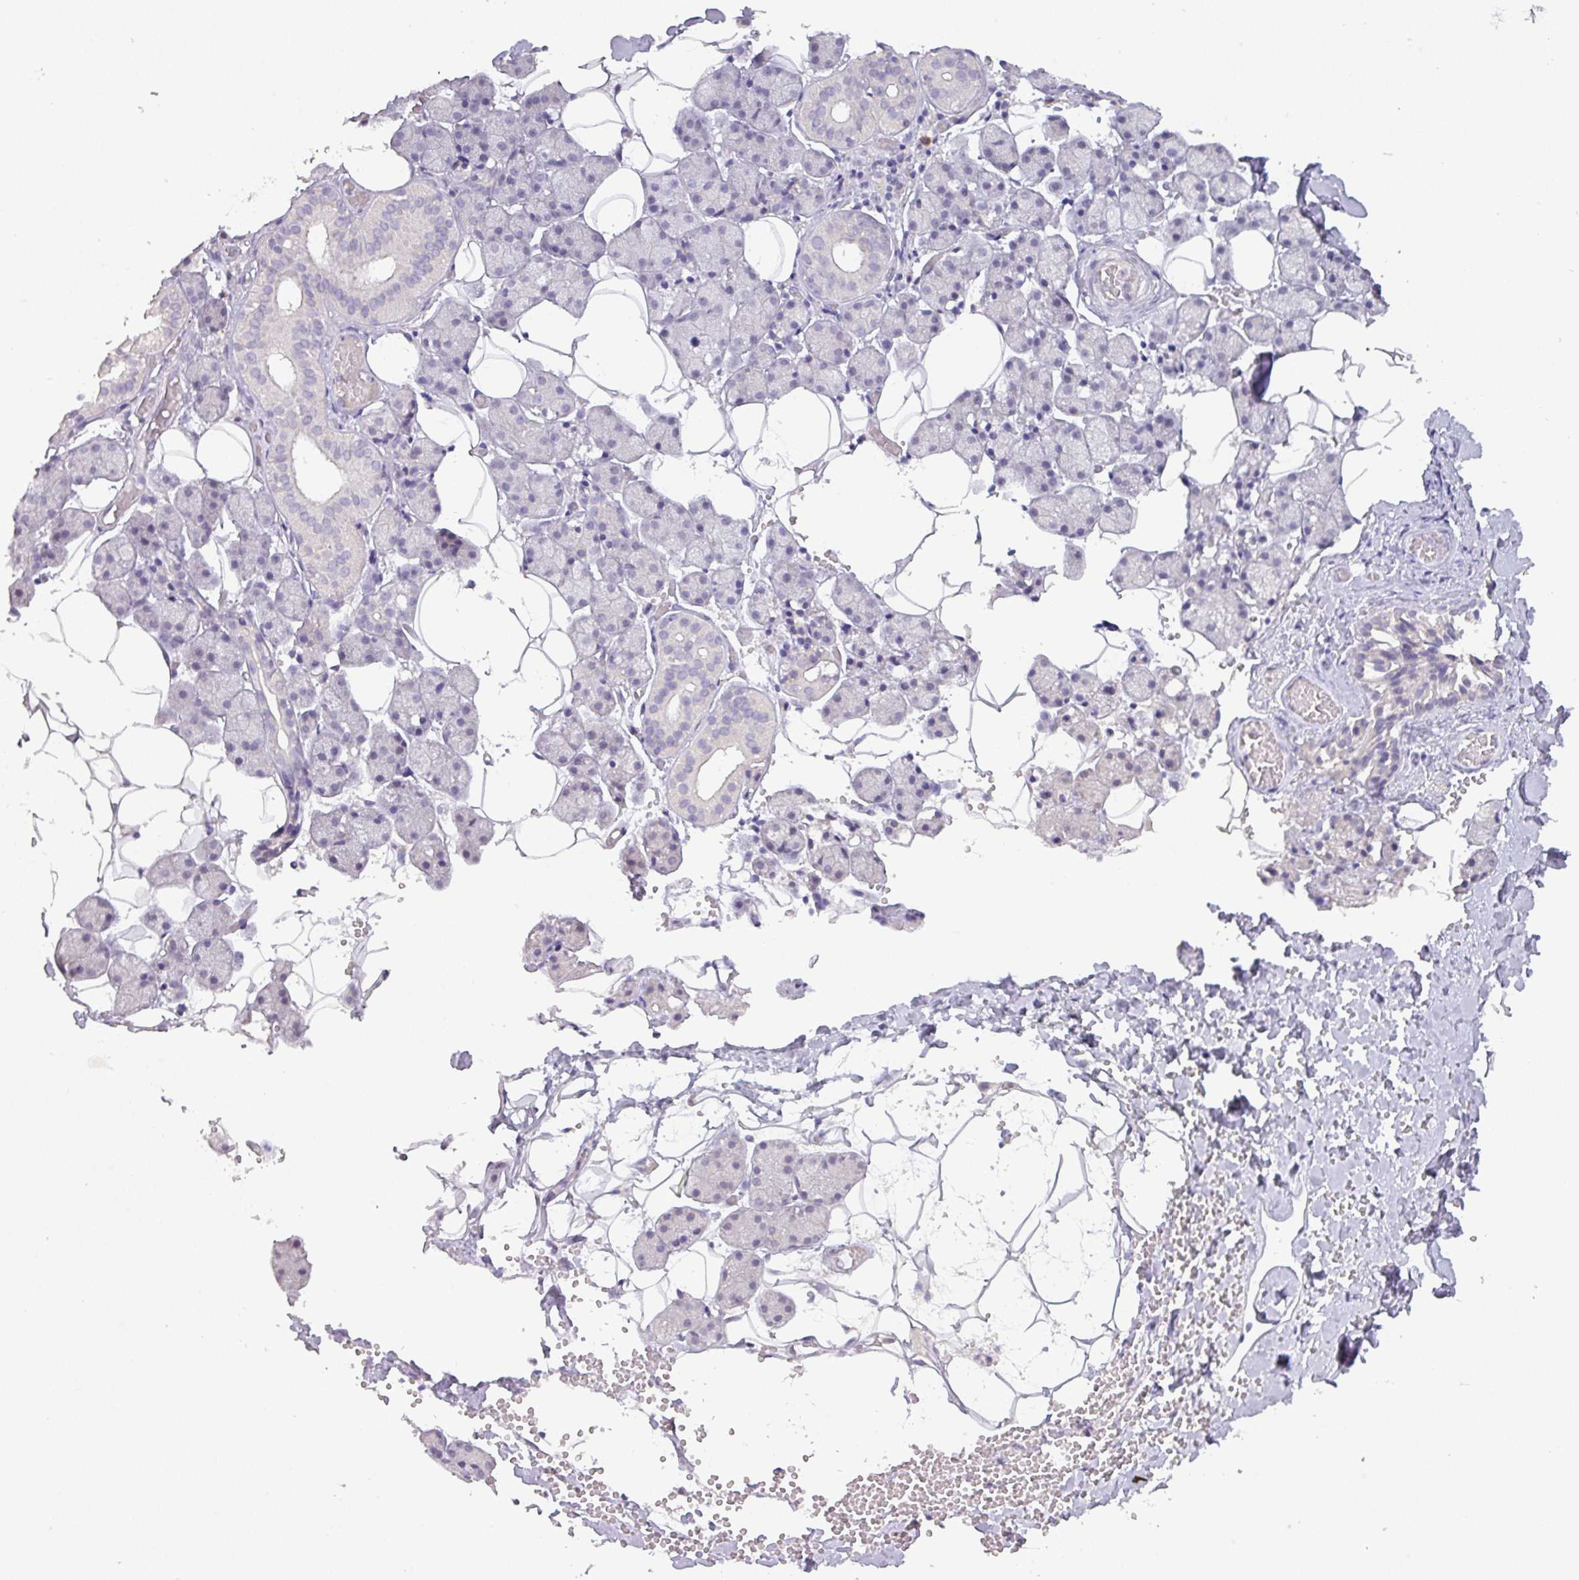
{"staining": {"intensity": "negative", "quantity": "none", "location": "none"}, "tissue": "salivary gland", "cell_type": "Glandular cells", "image_type": "normal", "snomed": [{"axis": "morphology", "description": "Normal tissue, NOS"}, {"axis": "topography", "description": "Salivary gland"}], "caption": "A photomicrograph of salivary gland stained for a protein exhibits no brown staining in glandular cells.", "gene": "DRD5", "patient": {"sex": "female", "age": 33}}